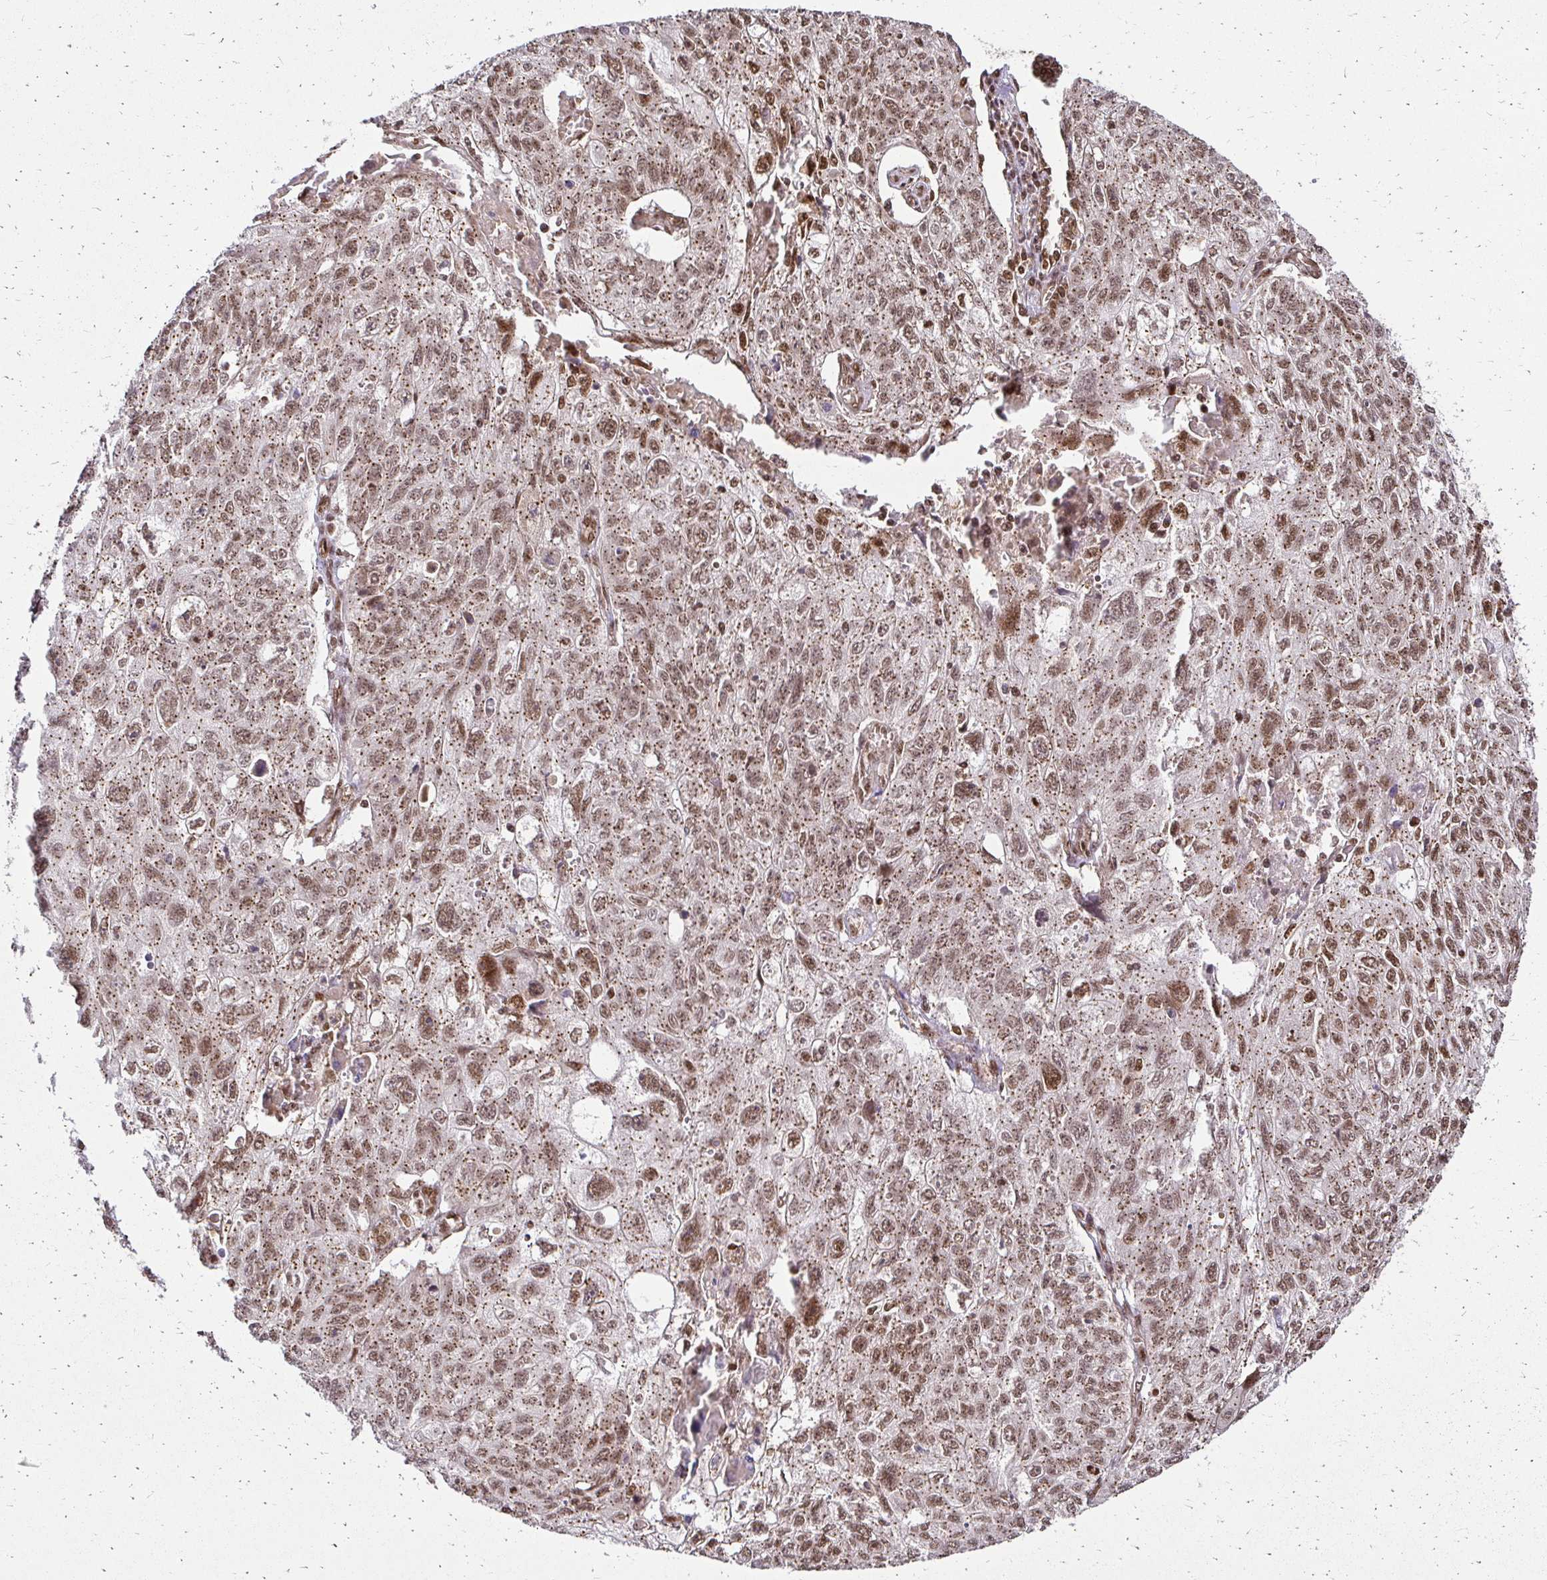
{"staining": {"intensity": "moderate", "quantity": ">75%", "location": "cytoplasmic/membranous,nuclear"}, "tissue": "lung cancer", "cell_type": "Tumor cells", "image_type": "cancer", "snomed": [{"axis": "morphology", "description": "Normal morphology"}, {"axis": "morphology", "description": "Aneuploidy"}, {"axis": "morphology", "description": "Squamous cell carcinoma, NOS"}, {"axis": "topography", "description": "Lymph node"}, {"axis": "topography", "description": "Lung"}], "caption": "The micrograph reveals a brown stain indicating the presence of a protein in the cytoplasmic/membranous and nuclear of tumor cells in lung aneuploidy. (DAB IHC with brightfield microscopy, high magnification).", "gene": "GLYR1", "patient": {"sex": "female", "age": 76}}